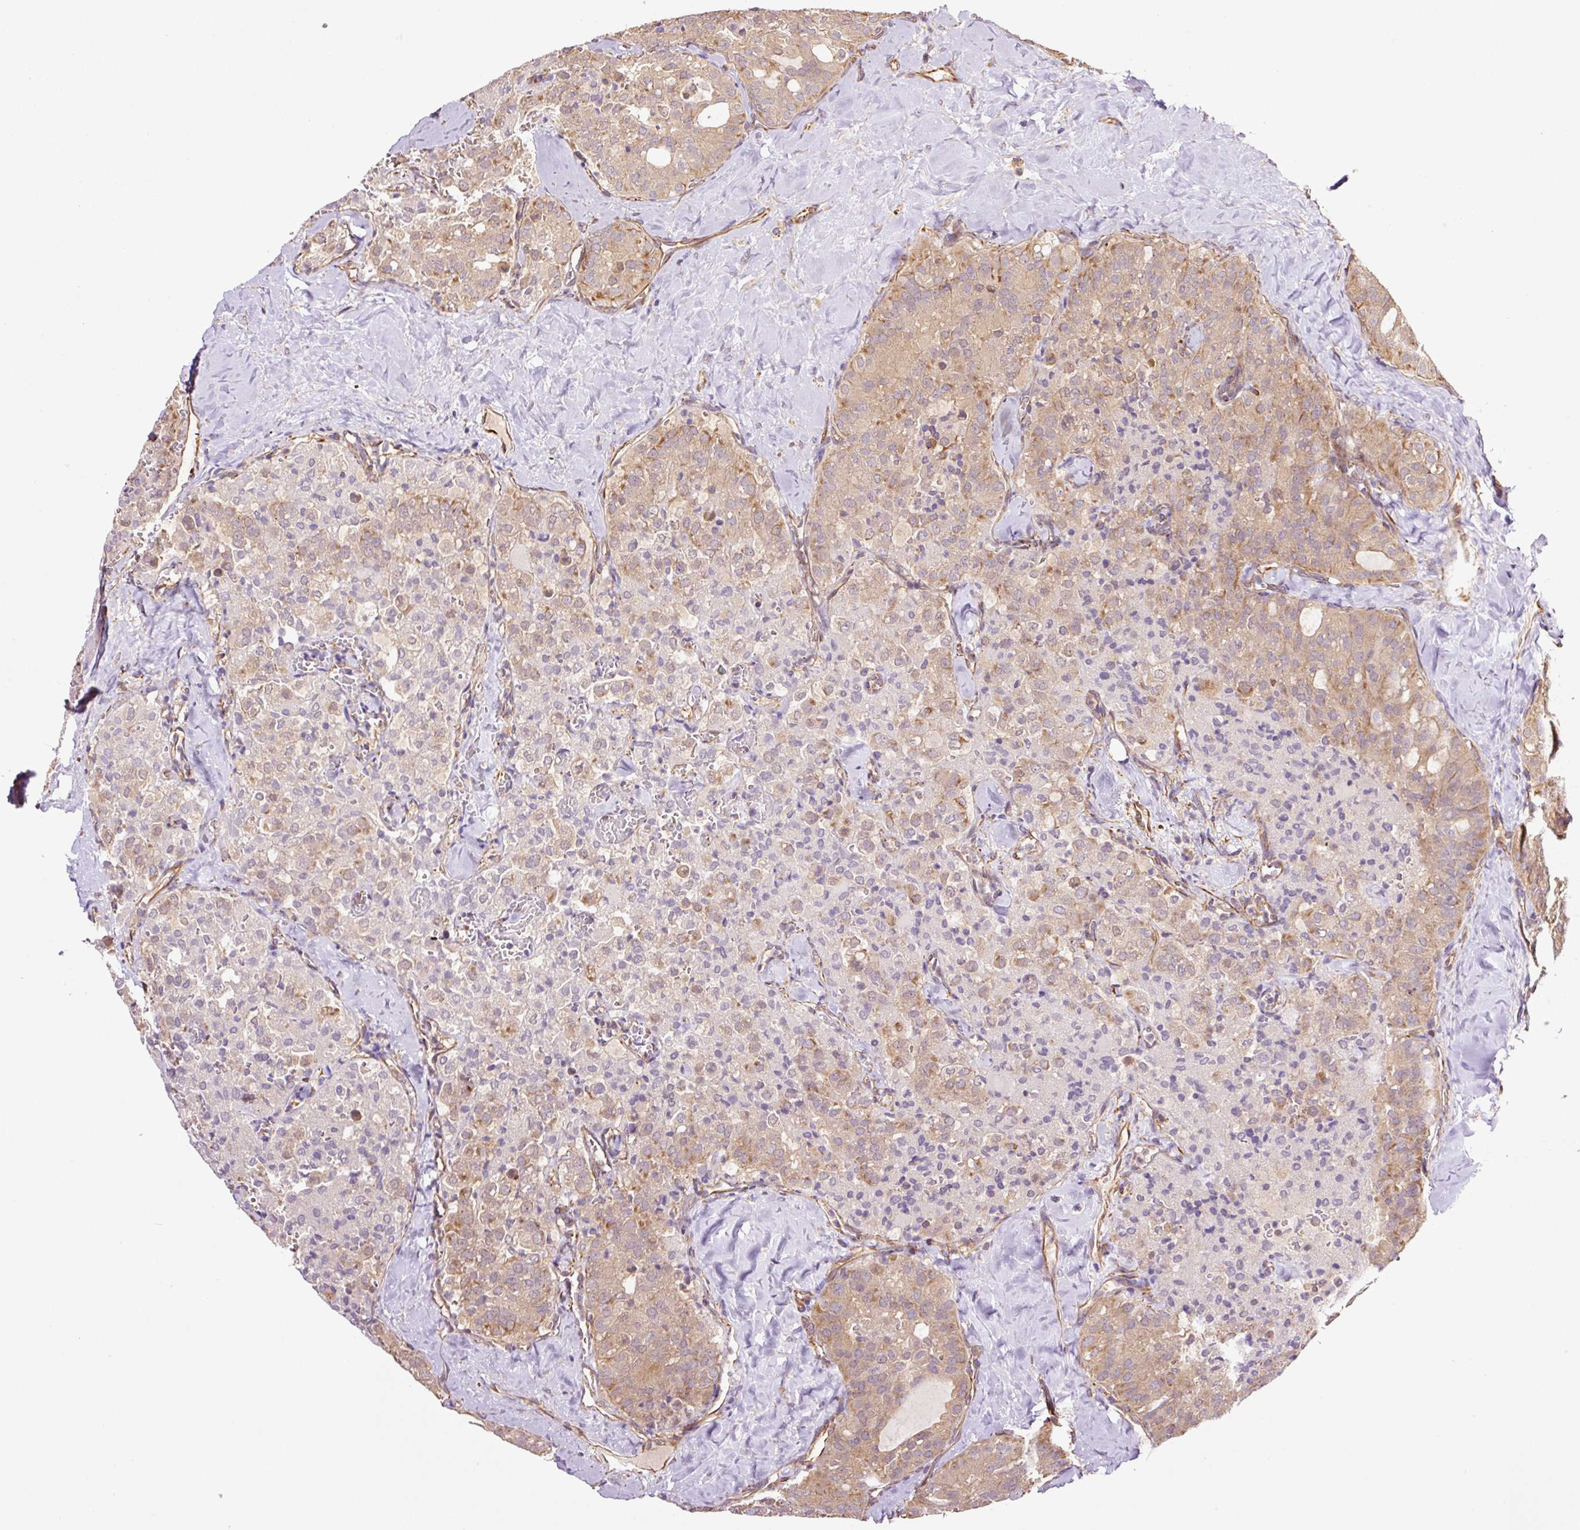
{"staining": {"intensity": "weak", "quantity": "25%-75%", "location": "cytoplasmic/membranous"}, "tissue": "thyroid cancer", "cell_type": "Tumor cells", "image_type": "cancer", "snomed": [{"axis": "morphology", "description": "Follicular adenoma carcinoma, NOS"}, {"axis": "topography", "description": "Thyroid gland"}], "caption": "Immunohistochemical staining of human thyroid follicular adenoma carcinoma displays low levels of weak cytoplasmic/membranous protein staining in about 25%-75% of tumor cells. (brown staining indicates protein expression, while blue staining denotes nuclei).", "gene": "PCK2", "patient": {"sex": "male", "age": 75}}